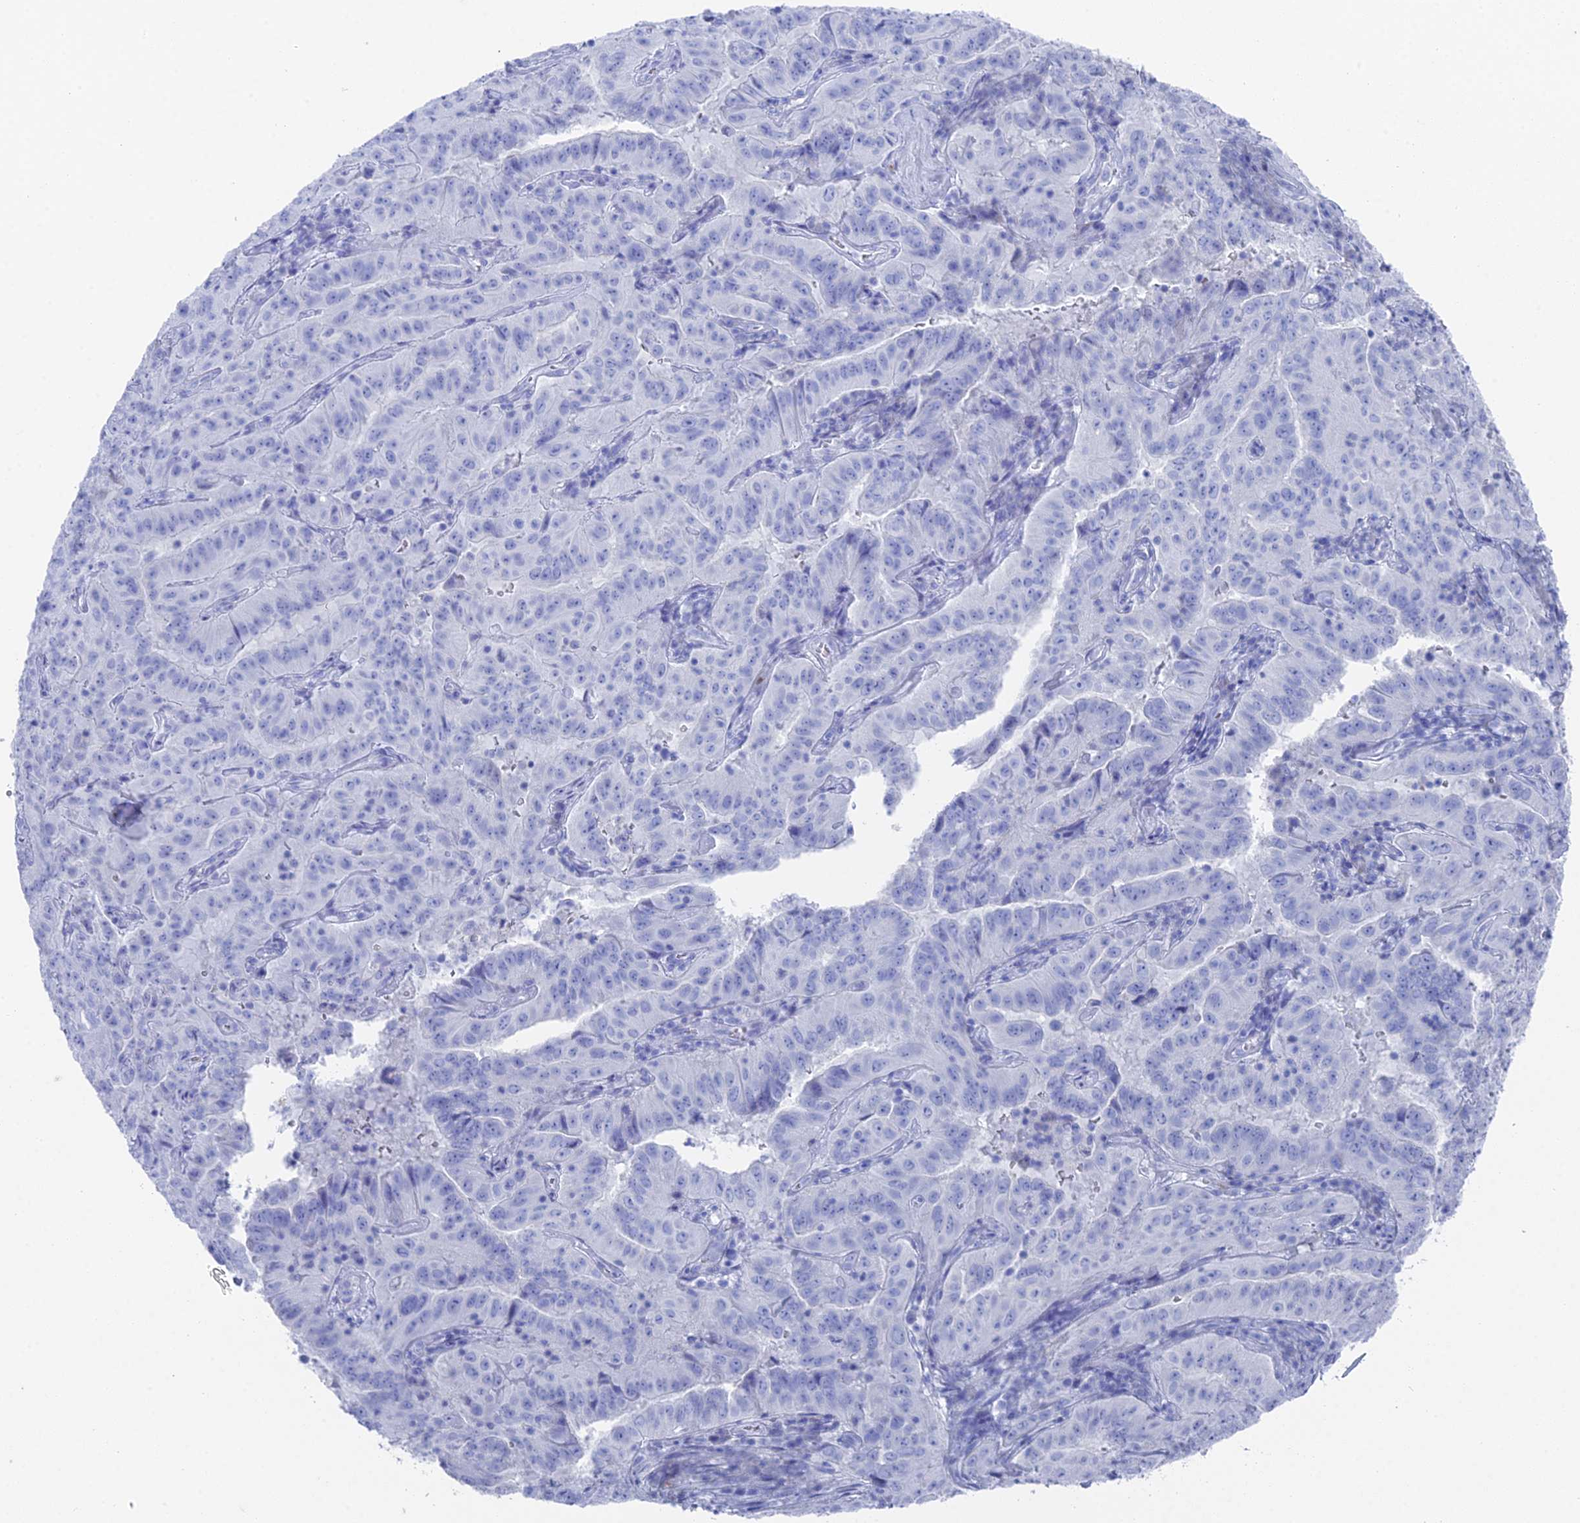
{"staining": {"intensity": "negative", "quantity": "none", "location": "none"}, "tissue": "pancreatic cancer", "cell_type": "Tumor cells", "image_type": "cancer", "snomed": [{"axis": "morphology", "description": "Adenocarcinoma, NOS"}, {"axis": "topography", "description": "Pancreas"}], "caption": "Immunohistochemical staining of human pancreatic cancer demonstrates no significant expression in tumor cells.", "gene": "ENPP3", "patient": {"sex": "male", "age": 63}}